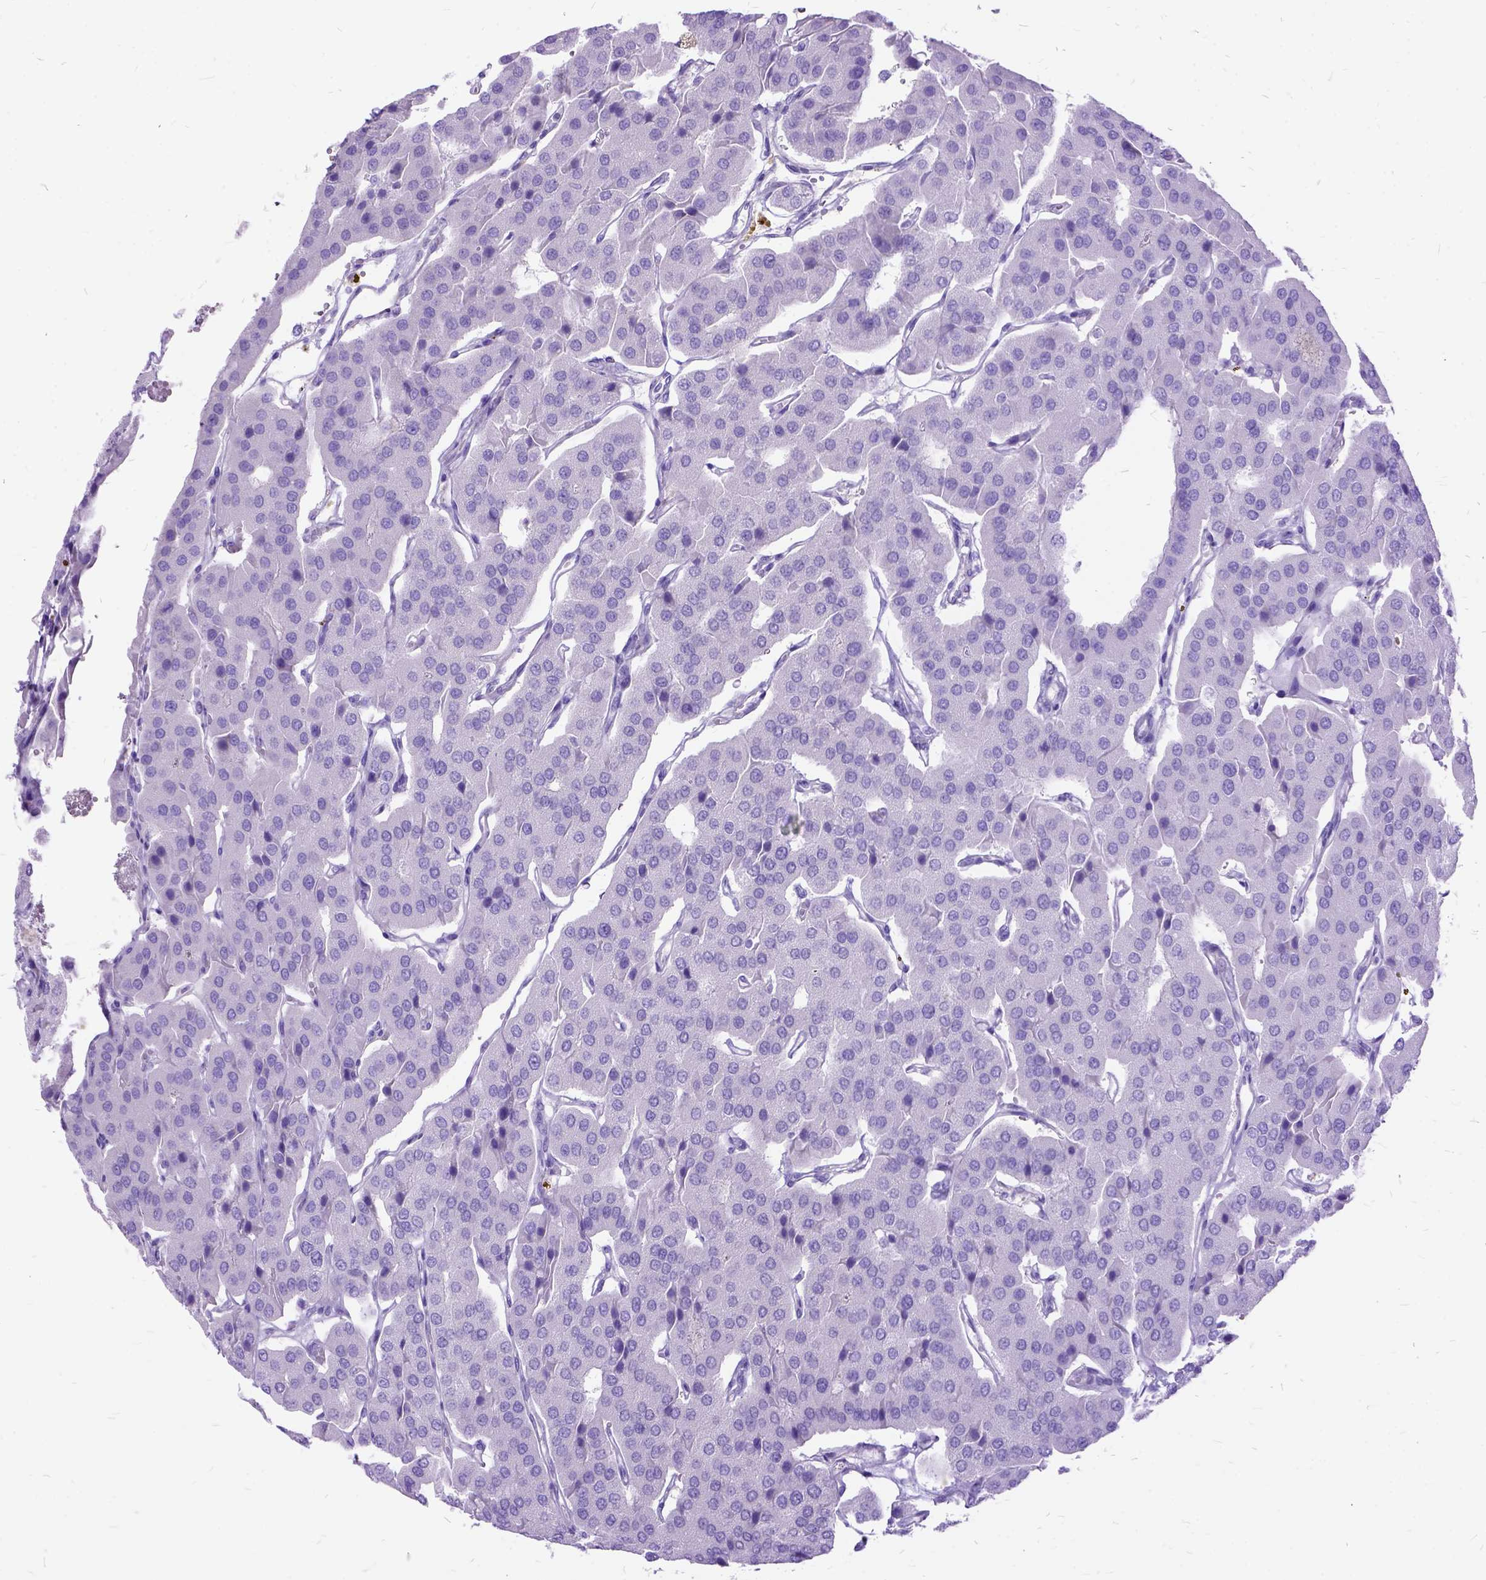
{"staining": {"intensity": "negative", "quantity": "none", "location": "none"}, "tissue": "parathyroid gland", "cell_type": "Glandular cells", "image_type": "normal", "snomed": [{"axis": "morphology", "description": "Normal tissue, NOS"}, {"axis": "morphology", "description": "Adenoma, NOS"}, {"axis": "topography", "description": "Parathyroid gland"}], "caption": "The image reveals no significant positivity in glandular cells of parathyroid gland.", "gene": "ARL9", "patient": {"sex": "female", "age": 86}}